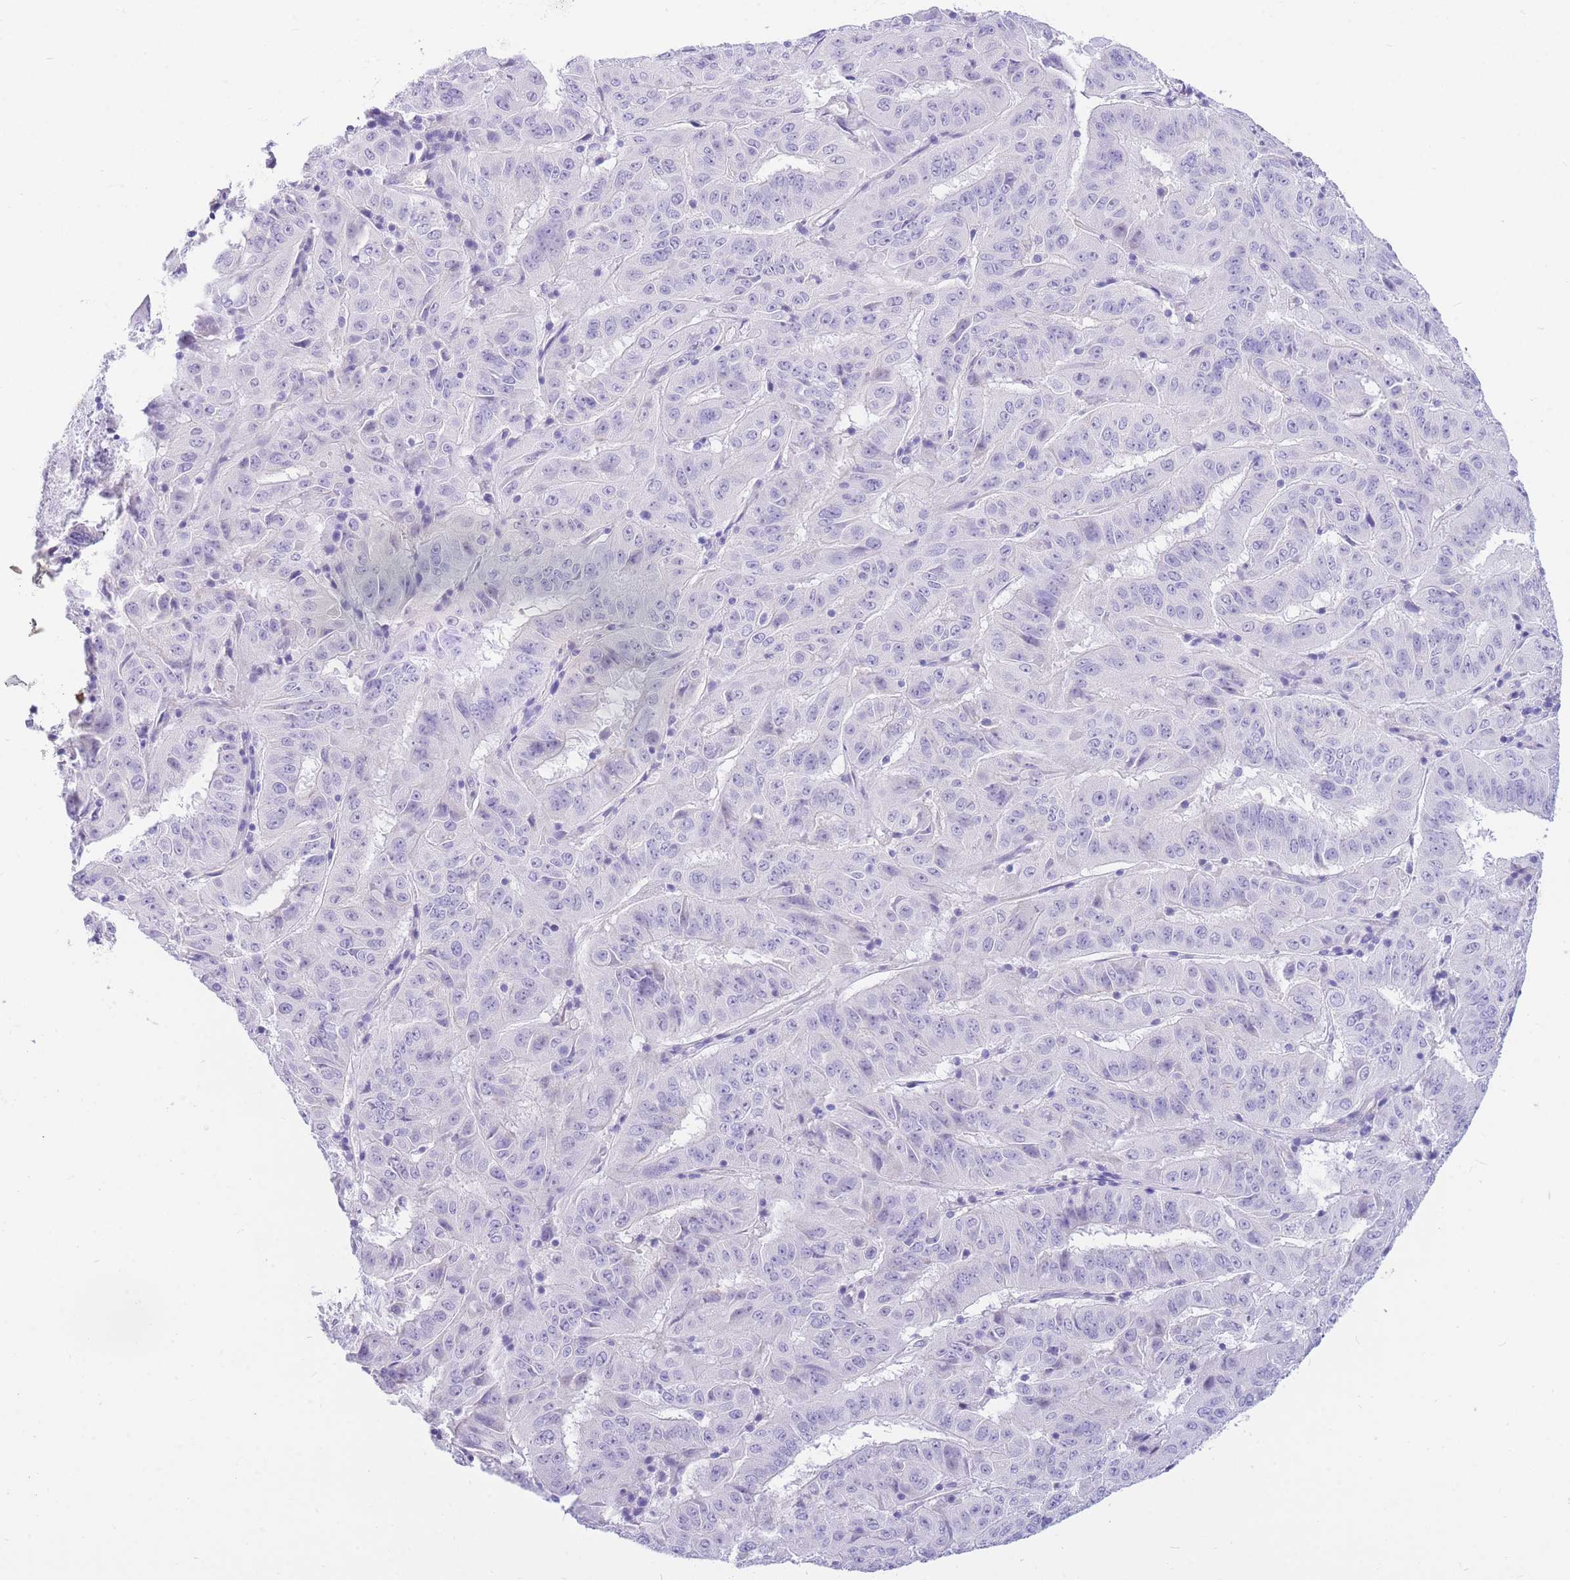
{"staining": {"intensity": "negative", "quantity": "none", "location": "none"}, "tissue": "pancreatic cancer", "cell_type": "Tumor cells", "image_type": "cancer", "snomed": [{"axis": "morphology", "description": "Adenocarcinoma, NOS"}, {"axis": "topography", "description": "Pancreas"}], "caption": "Immunohistochemical staining of pancreatic cancer exhibits no significant staining in tumor cells. The staining was performed using DAB (3,3'-diaminobenzidine) to visualize the protein expression in brown, while the nuclei were stained in blue with hematoxylin (Magnification: 20x).", "gene": "ZNF311", "patient": {"sex": "male", "age": 63}}